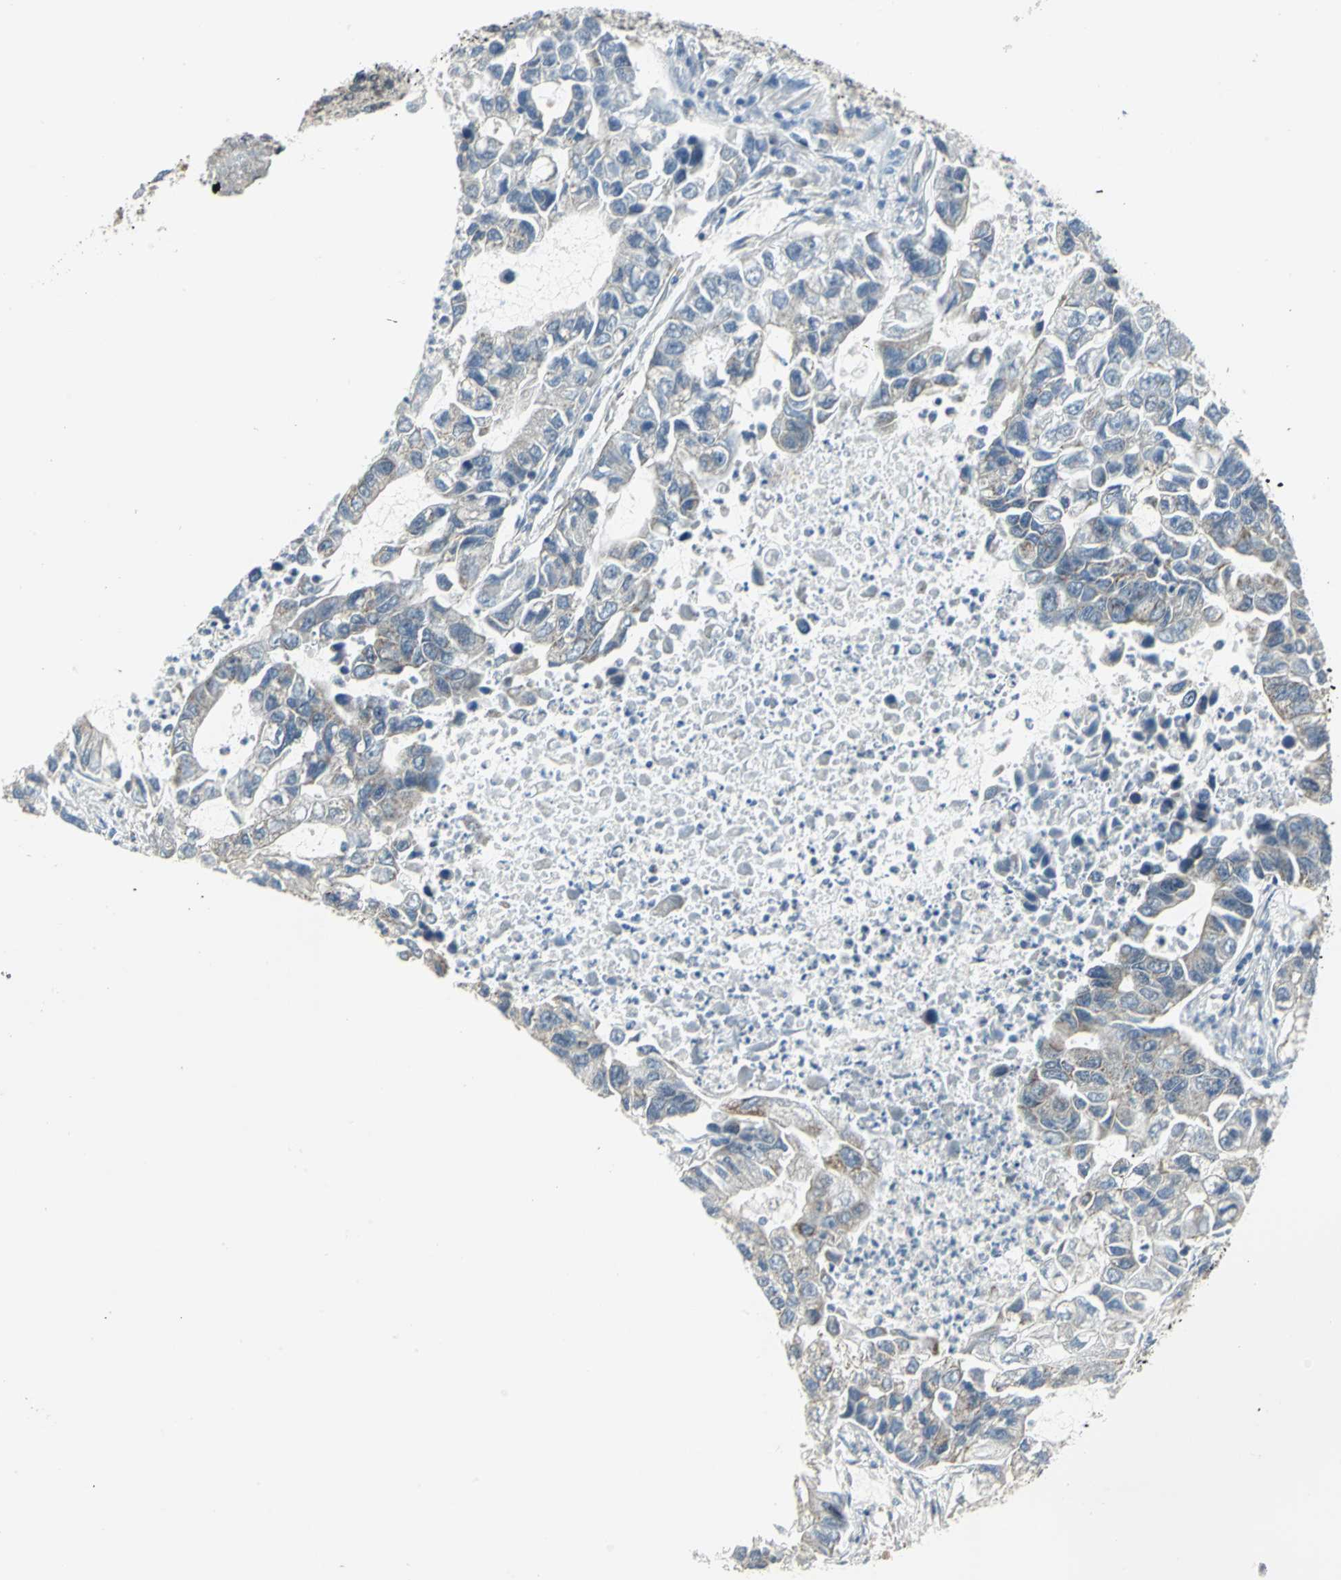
{"staining": {"intensity": "negative", "quantity": "none", "location": "none"}, "tissue": "lung cancer", "cell_type": "Tumor cells", "image_type": "cancer", "snomed": [{"axis": "morphology", "description": "Adenocarcinoma, NOS"}, {"axis": "topography", "description": "Lung"}], "caption": "Lung cancer (adenocarcinoma) was stained to show a protein in brown. There is no significant staining in tumor cells.", "gene": "MTA1", "patient": {"sex": "female", "age": 51}}